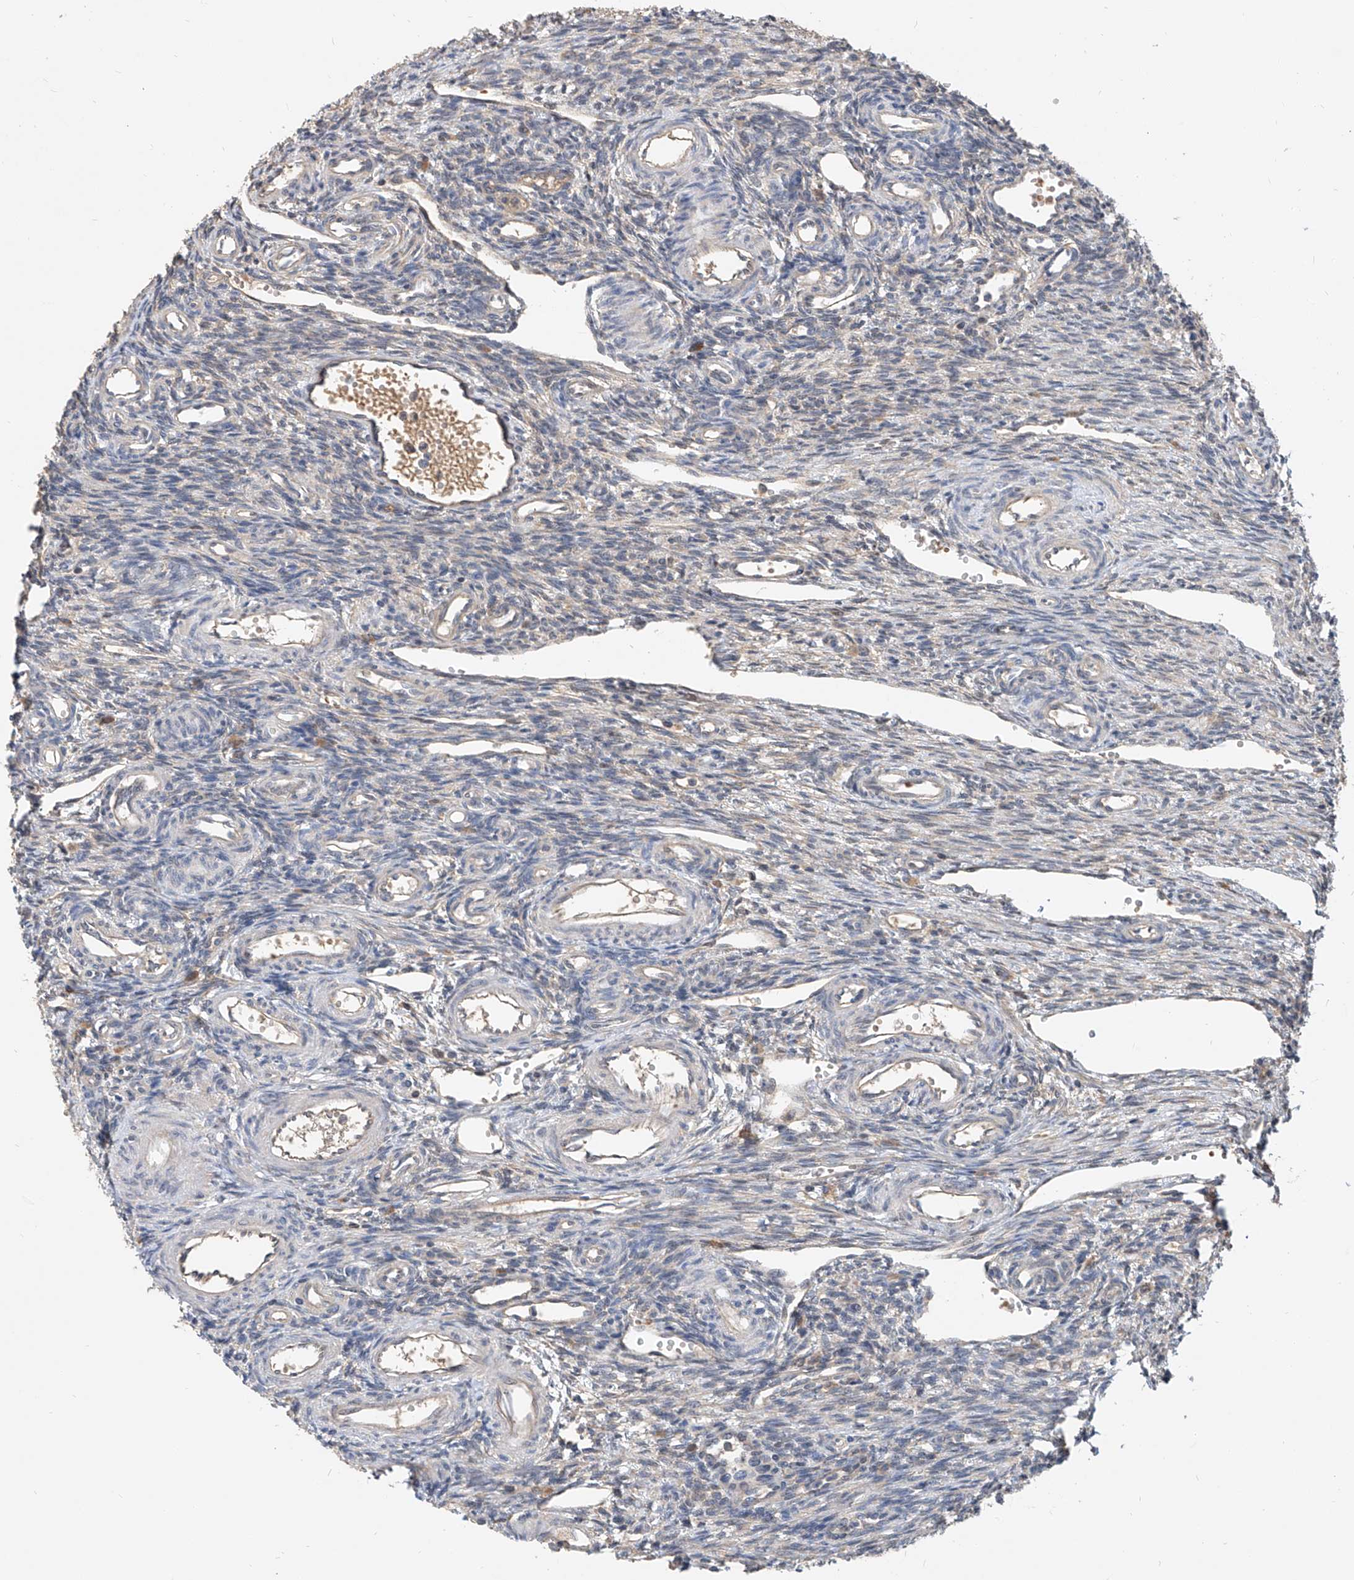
{"staining": {"intensity": "negative", "quantity": "none", "location": "none"}, "tissue": "ovary", "cell_type": "Ovarian stroma cells", "image_type": "normal", "snomed": [{"axis": "morphology", "description": "Normal tissue, NOS"}, {"axis": "morphology", "description": "Cyst, NOS"}, {"axis": "topography", "description": "Ovary"}], "caption": "IHC of normal ovary displays no positivity in ovarian stroma cells.", "gene": "CARMIL3", "patient": {"sex": "female", "age": 33}}